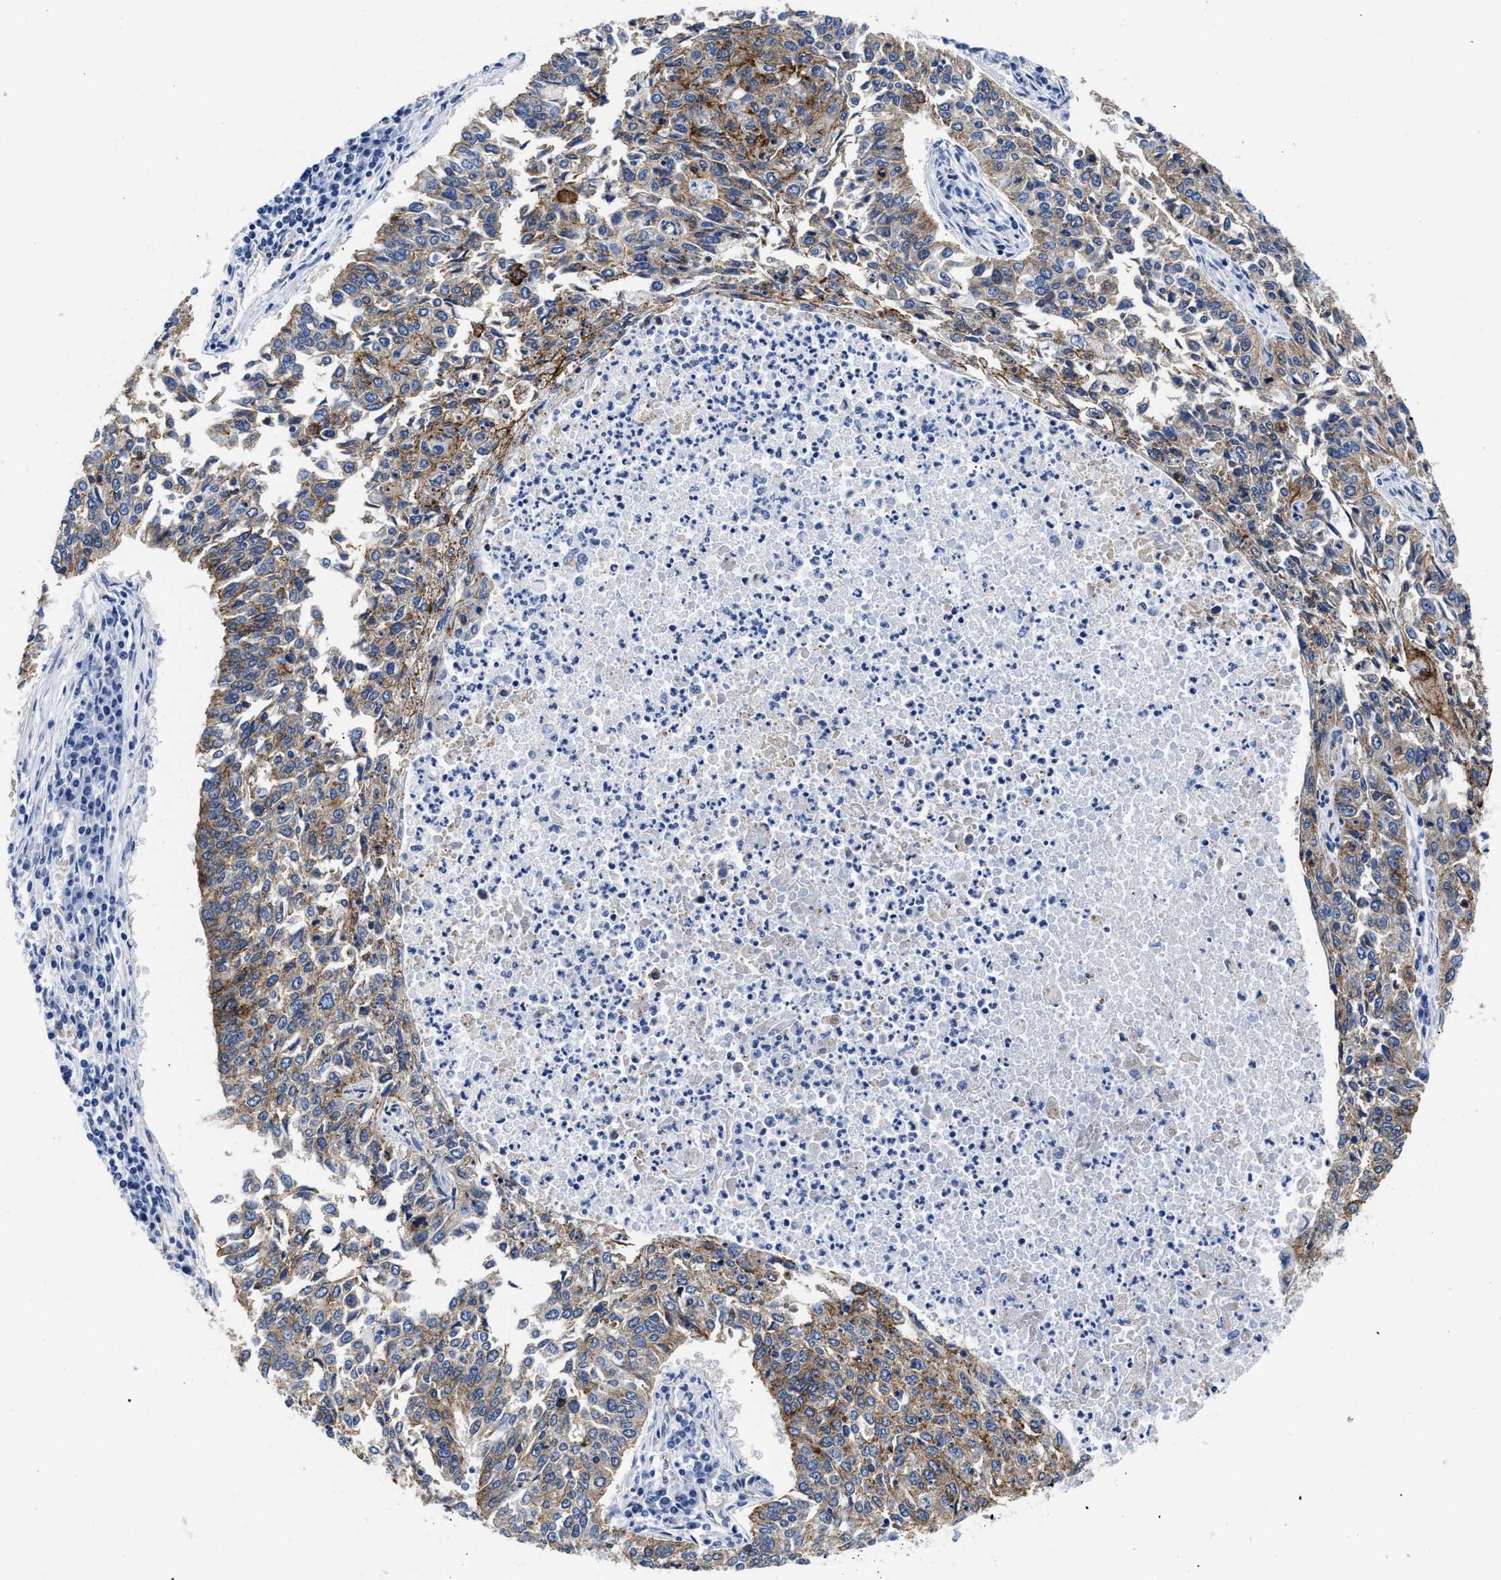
{"staining": {"intensity": "moderate", "quantity": ">75%", "location": "cytoplasmic/membranous"}, "tissue": "lung cancer", "cell_type": "Tumor cells", "image_type": "cancer", "snomed": [{"axis": "morphology", "description": "Normal tissue, NOS"}, {"axis": "morphology", "description": "Squamous cell carcinoma, NOS"}, {"axis": "topography", "description": "Cartilage tissue"}, {"axis": "topography", "description": "Bronchus"}, {"axis": "topography", "description": "Lung"}], "caption": "Protein expression analysis of human squamous cell carcinoma (lung) reveals moderate cytoplasmic/membranous staining in about >75% of tumor cells. Ihc stains the protein in brown and the nuclei are stained blue.", "gene": "TRIM29", "patient": {"sex": "female", "age": 49}}